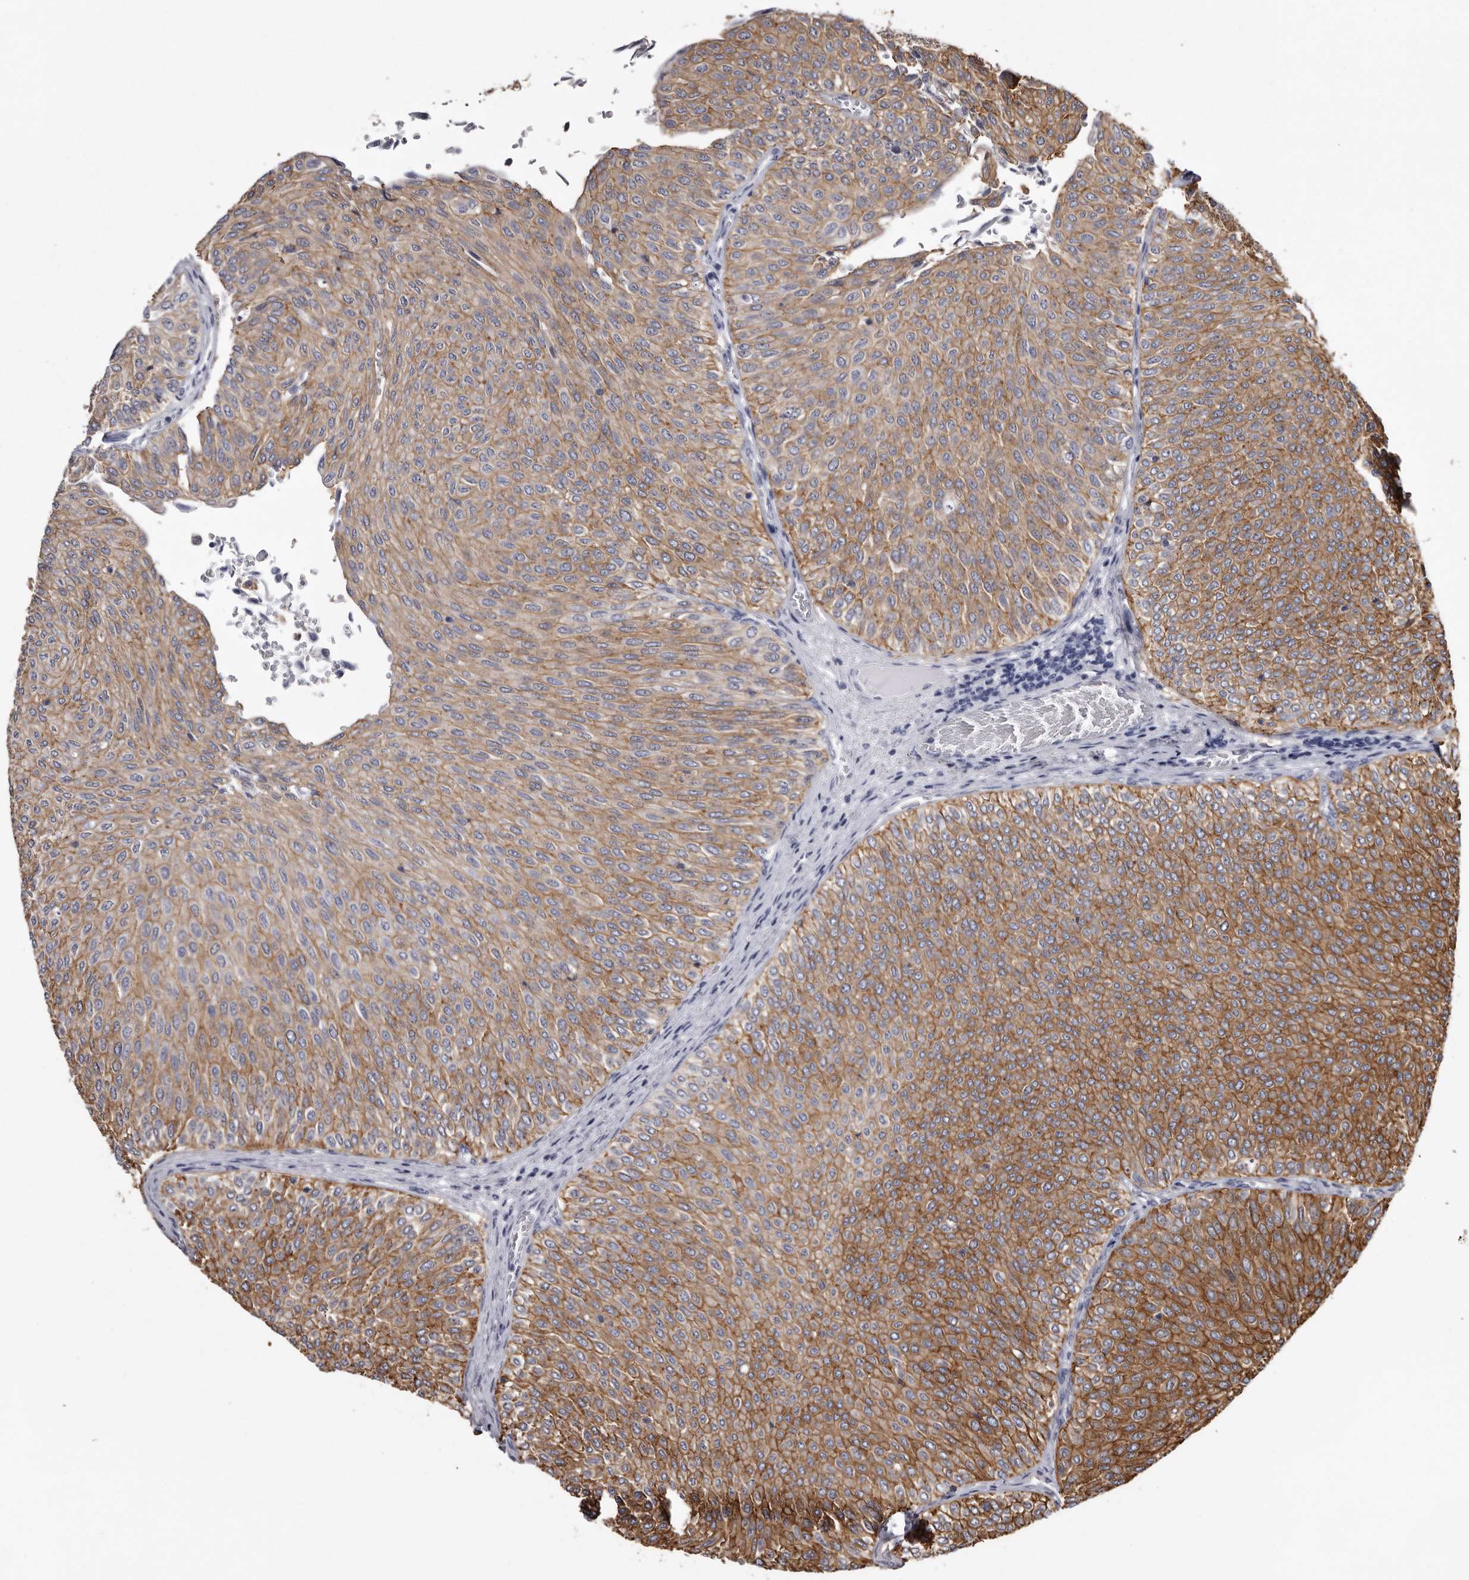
{"staining": {"intensity": "moderate", "quantity": ">75%", "location": "cytoplasmic/membranous"}, "tissue": "urothelial cancer", "cell_type": "Tumor cells", "image_type": "cancer", "snomed": [{"axis": "morphology", "description": "Urothelial carcinoma, Low grade"}, {"axis": "topography", "description": "Urinary bladder"}], "caption": "IHC photomicrograph of human urothelial cancer stained for a protein (brown), which demonstrates medium levels of moderate cytoplasmic/membranous positivity in approximately >75% of tumor cells.", "gene": "LAD1", "patient": {"sex": "male", "age": 78}}